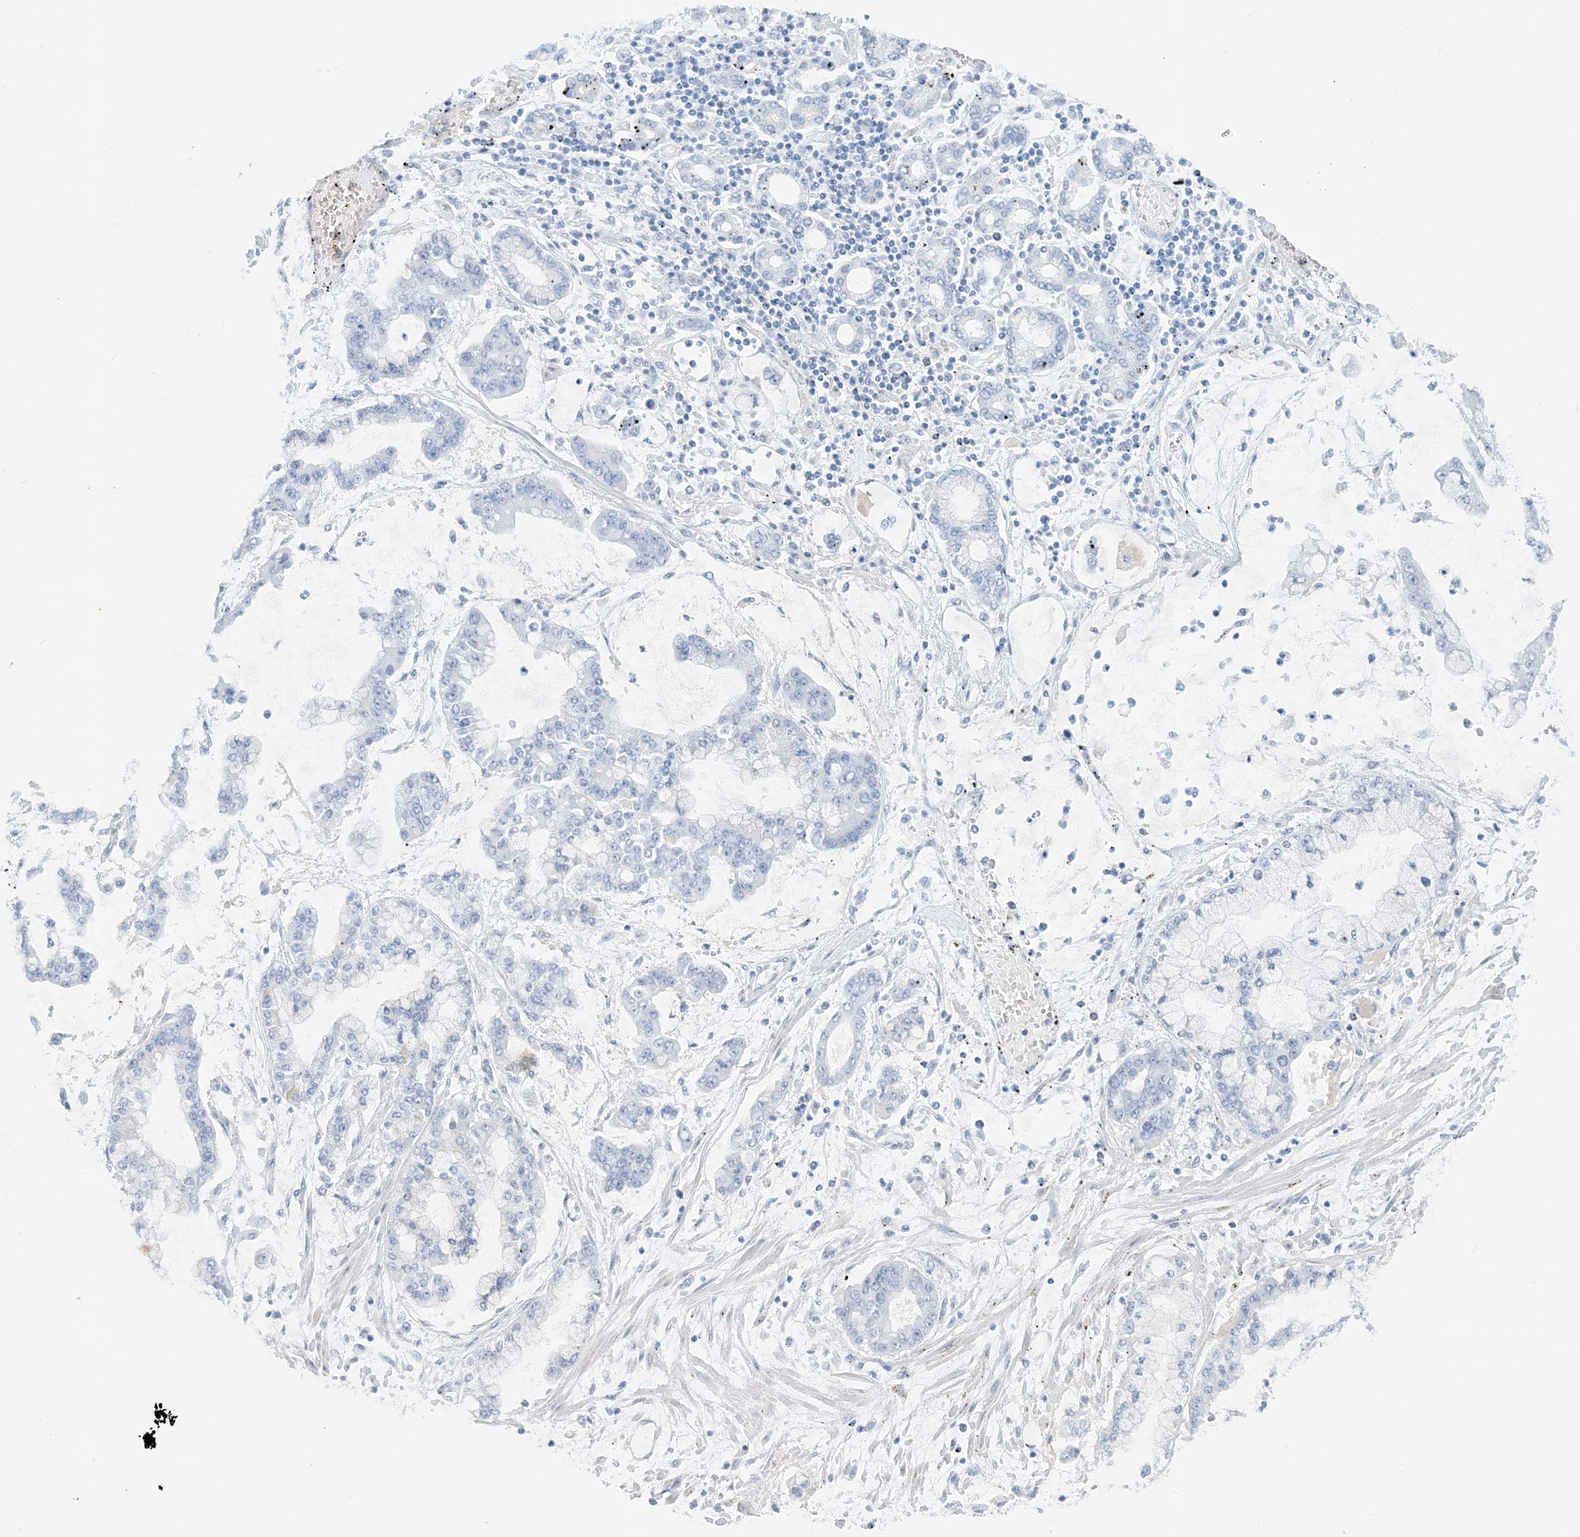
{"staining": {"intensity": "negative", "quantity": "none", "location": "none"}, "tissue": "stomach cancer", "cell_type": "Tumor cells", "image_type": "cancer", "snomed": [{"axis": "morphology", "description": "Normal tissue, NOS"}, {"axis": "morphology", "description": "Adenocarcinoma, NOS"}, {"axis": "topography", "description": "Stomach, upper"}, {"axis": "topography", "description": "Stomach"}], "caption": "The IHC photomicrograph has no significant positivity in tumor cells of stomach cancer (adenocarcinoma) tissue.", "gene": "BDH1", "patient": {"sex": "male", "age": 76}}